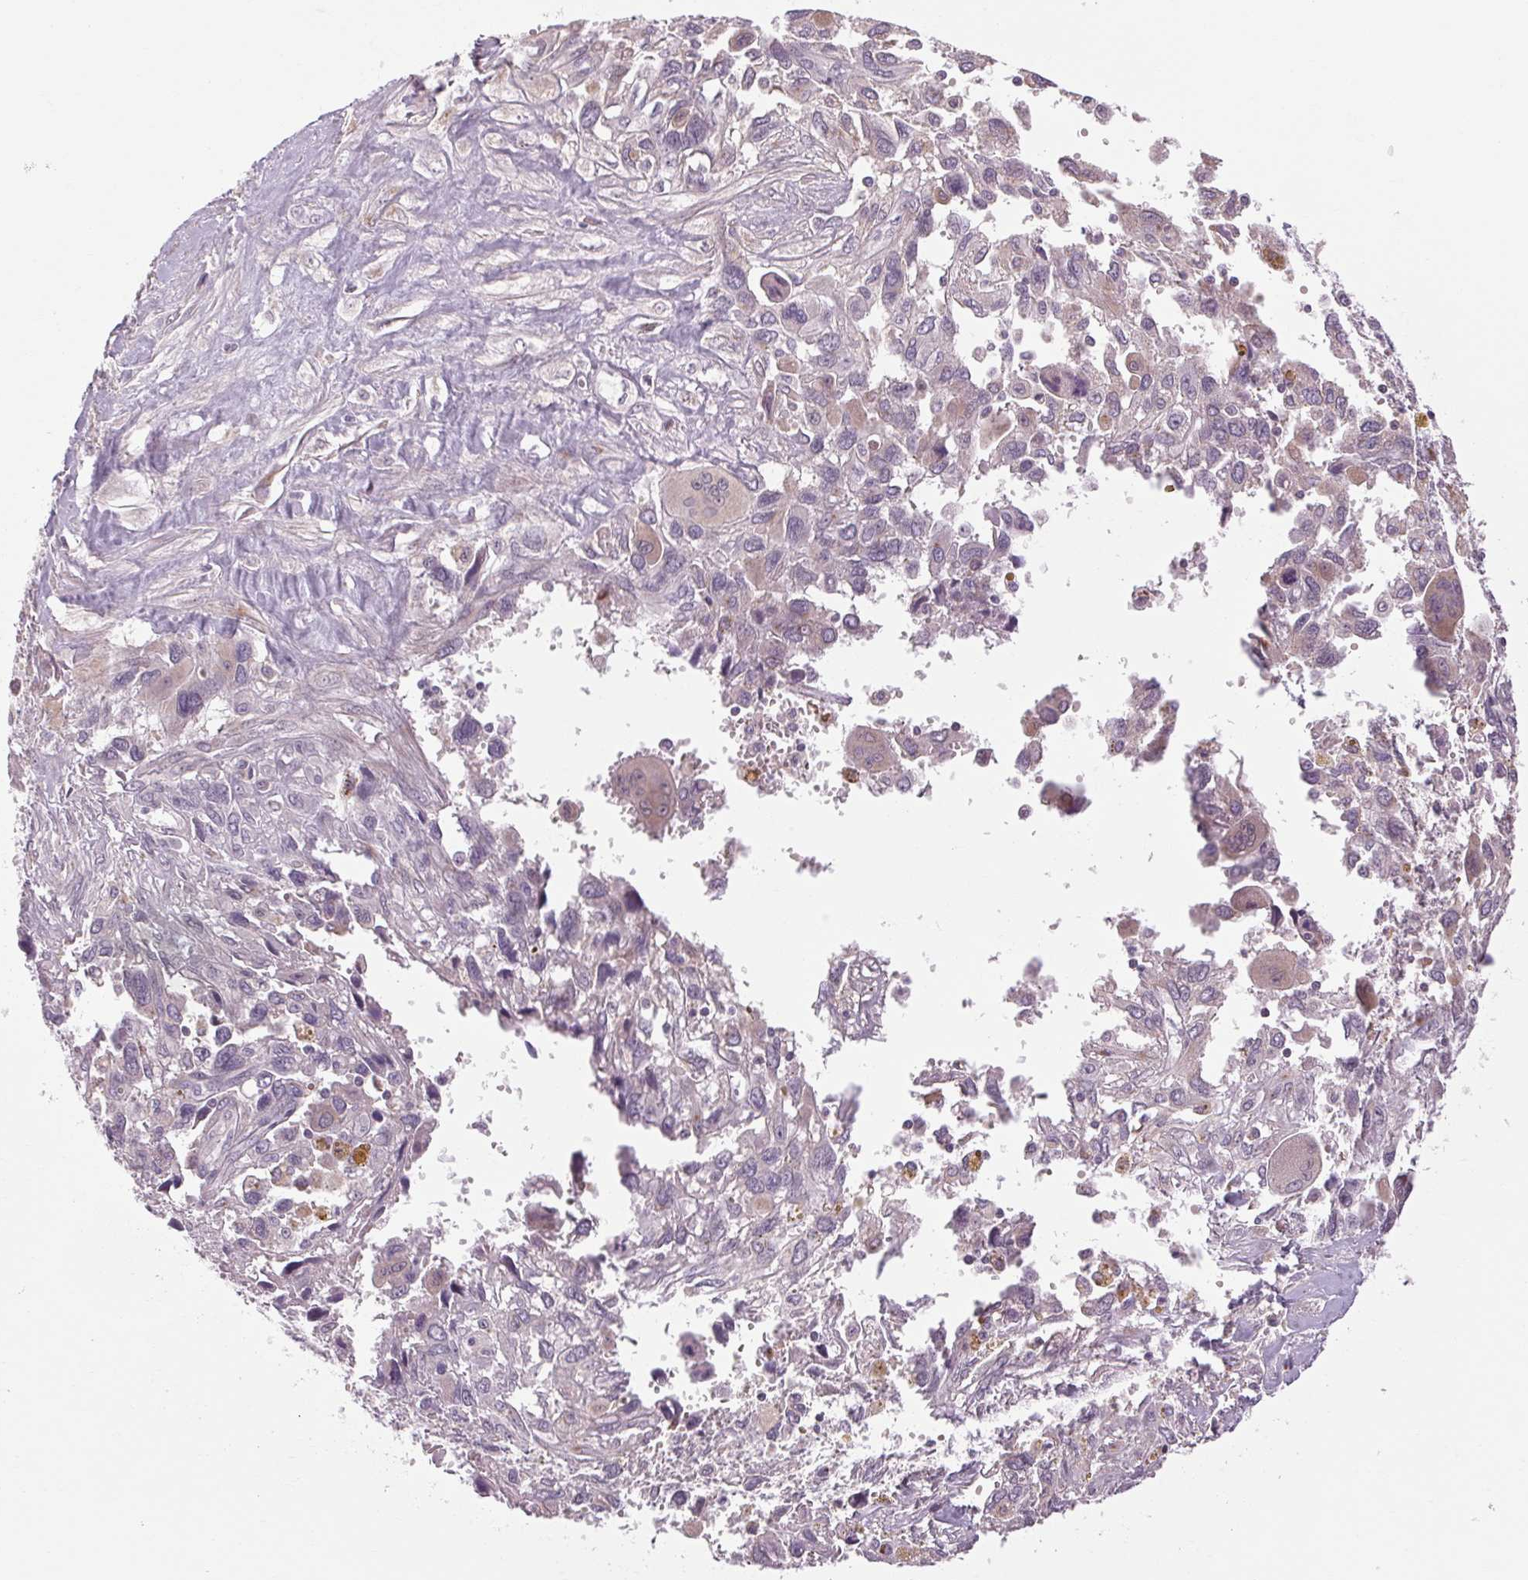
{"staining": {"intensity": "negative", "quantity": "none", "location": "none"}, "tissue": "pancreatic cancer", "cell_type": "Tumor cells", "image_type": "cancer", "snomed": [{"axis": "morphology", "description": "Adenocarcinoma, NOS"}, {"axis": "topography", "description": "Pancreas"}], "caption": "DAB immunohistochemical staining of human pancreatic cancer displays no significant positivity in tumor cells.", "gene": "KLHL40", "patient": {"sex": "female", "age": 47}}